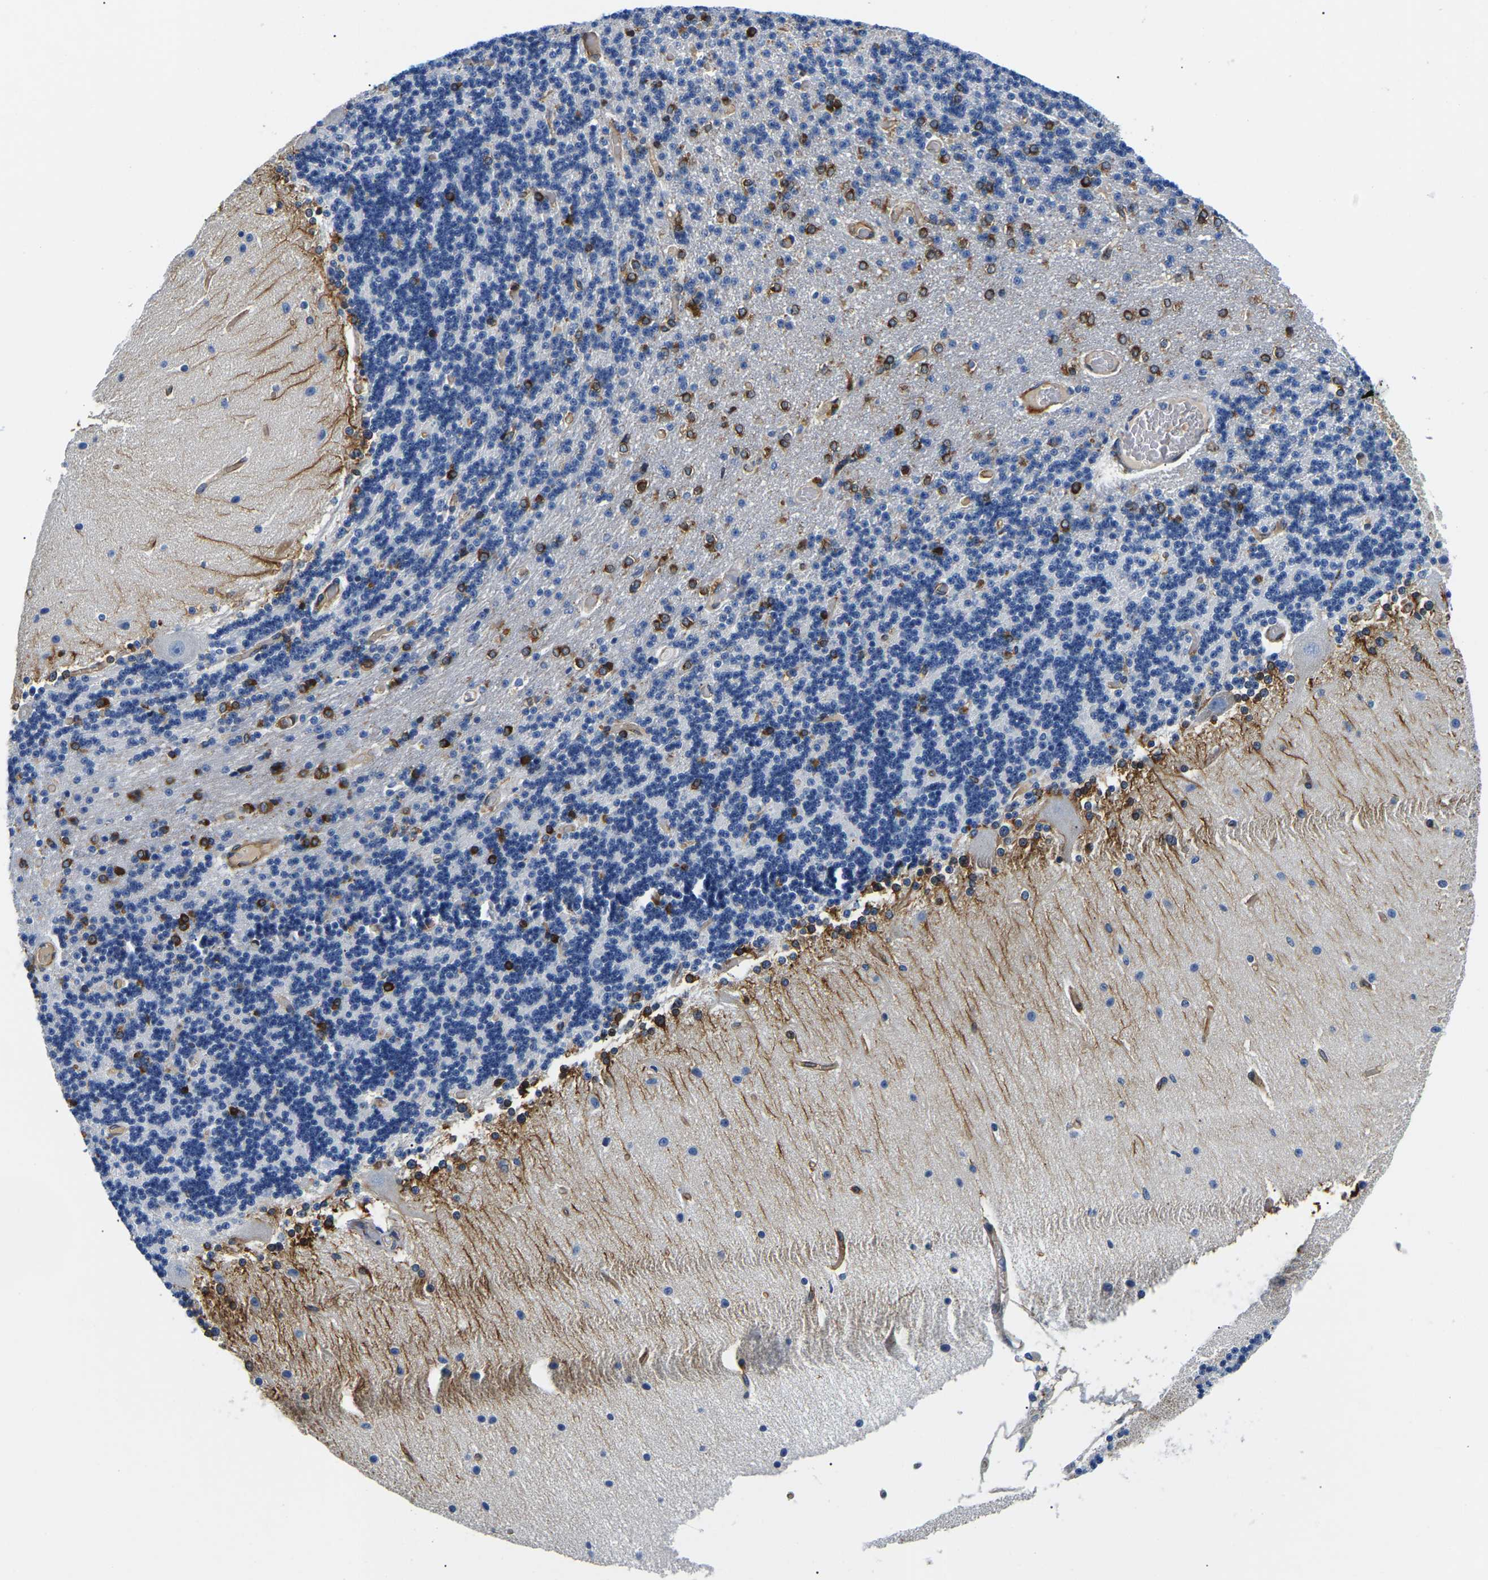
{"staining": {"intensity": "weak", "quantity": "<25%", "location": "cytoplasmic/membranous"}, "tissue": "cerebellum", "cell_type": "Cells in granular layer", "image_type": "normal", "snomed": [{"axis": "morphology", "description": "Normal tissue, NOS"}, {"axis": "topography", "description": "Cerebellum"}], "caption": "This is an immunohistochemistry (IHC) histopathology image of benign cerebellum. There is no expression in cells in granular layer.", "gene": "DUSP8", "patient": {"sex": "female", "age": 54}}